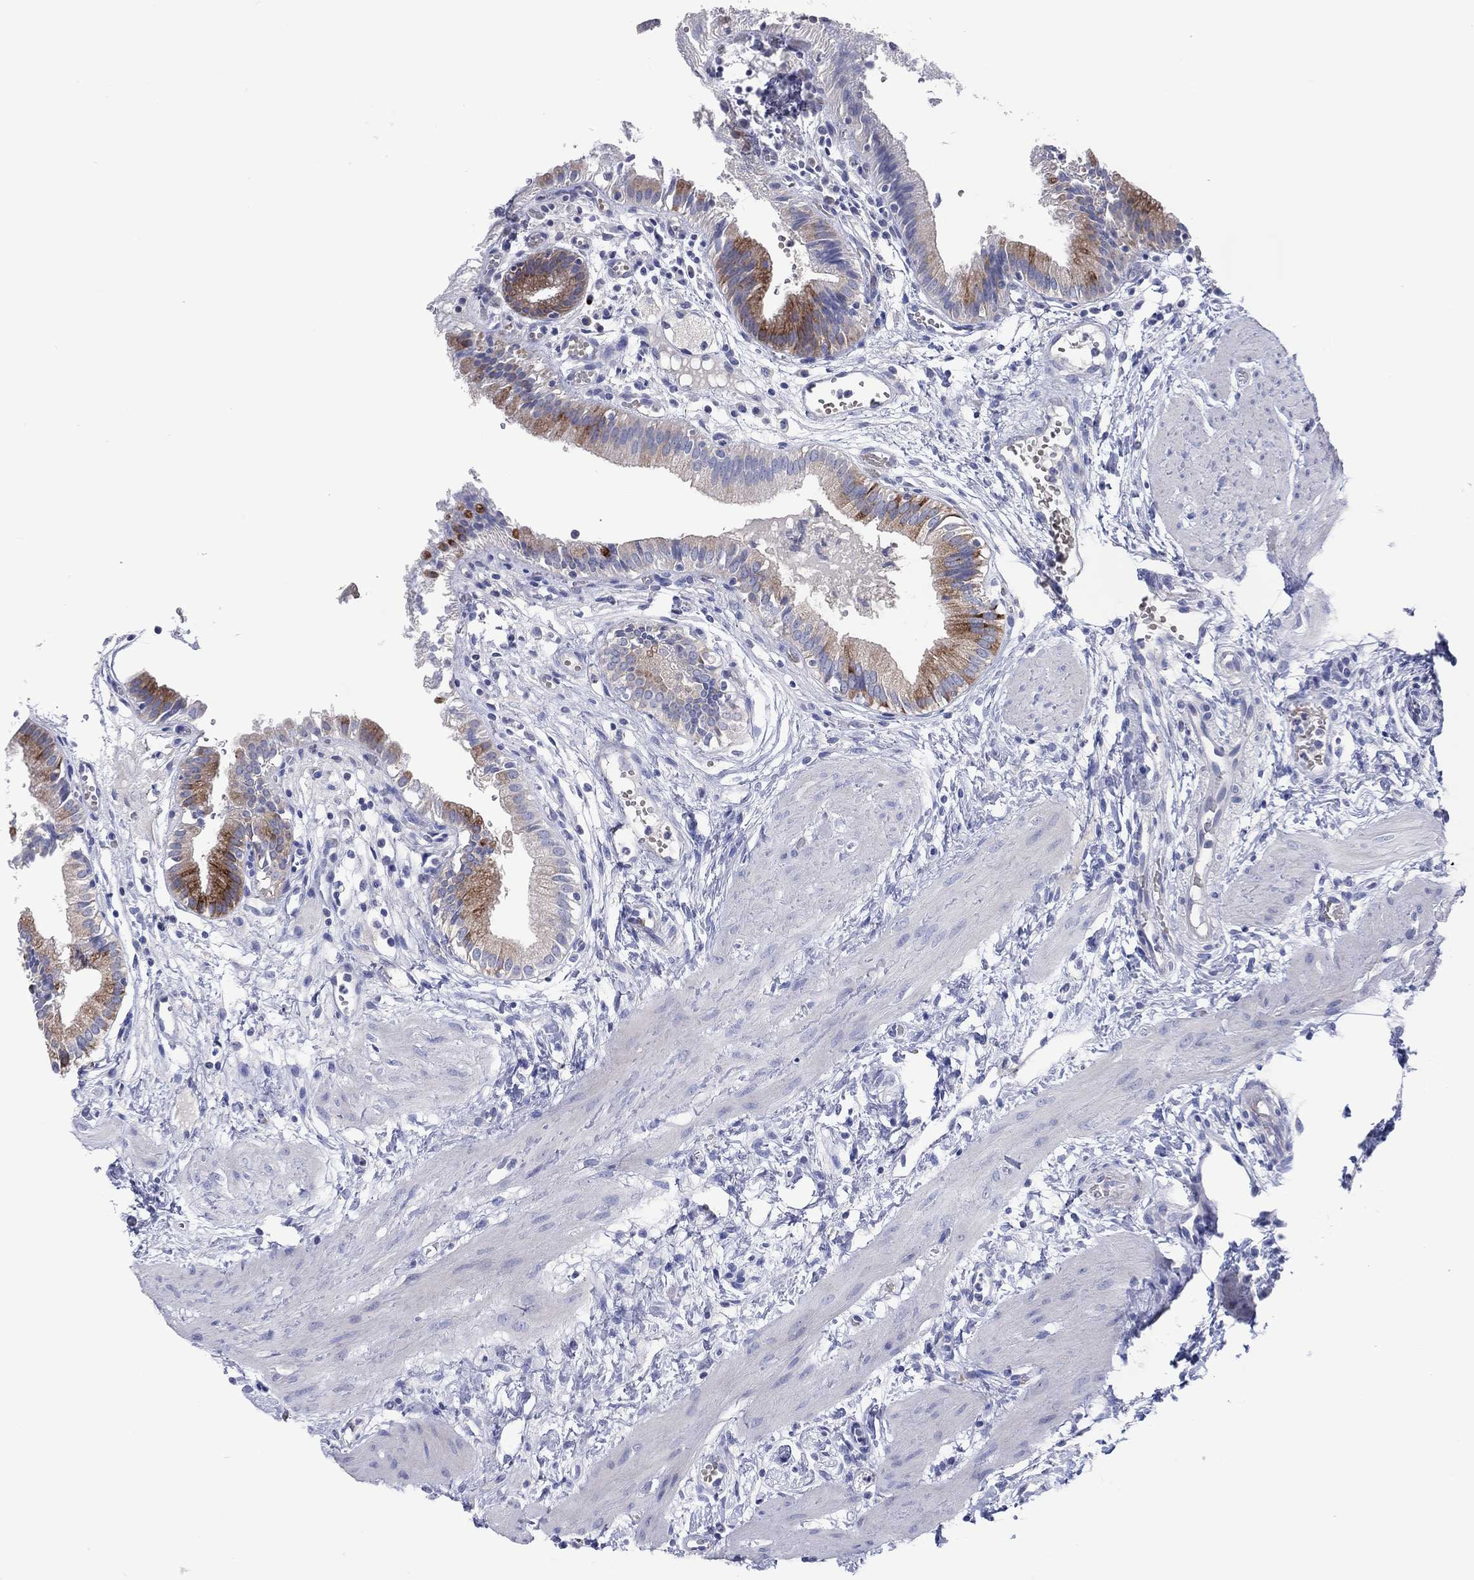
{"staining": {"intensity": "moderate", "quantity": "<25%", "location": "cytoplasmic/membranous"}, "tissue": "gallbladder", "cell_type": "Glandular cells", "image_type": "normal", "snomed": [{"axis": "morphology", "description": "Normal tissue, NOS"}, {"axis": "topography", "description": "Gallbladder"}], "caption": "A histopathology image of human gallbladder stained for a protein exhibits moderate cytoplasmic/membranous brown staining in glandular cells. The staining is performed using DAB brown chromogen to label protein expression. The nuclei are counter-stained blue using hematoxylin.", "gene": "DNAH6", "patient": {"sex": "female", "age": 24}}